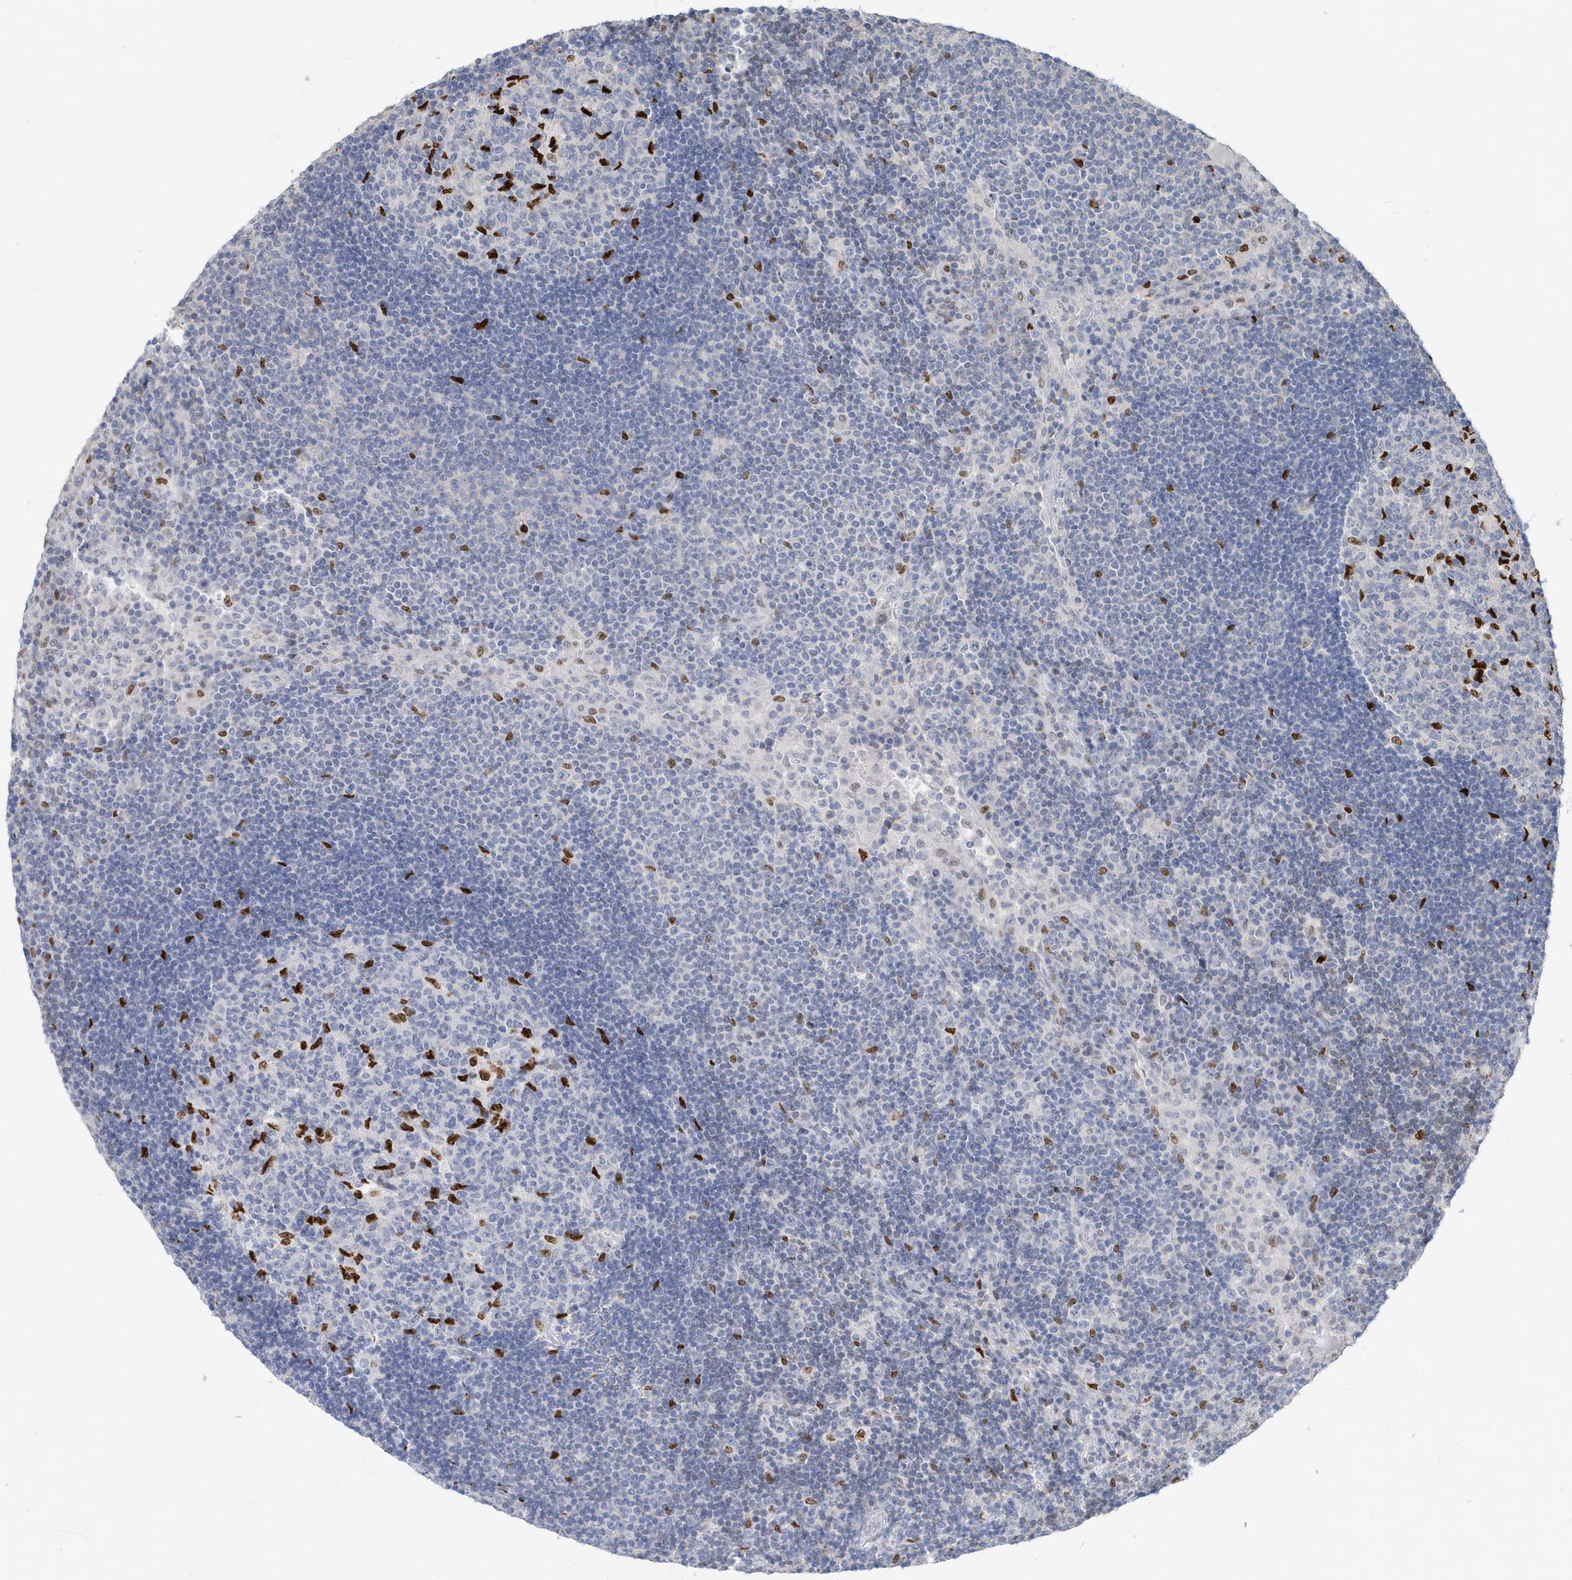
{"staining": {"intensity": "strong", "quantity": "<25%", "location": "nuclear"}, "tissue": "lymph node", "cell_type": "Germinal center cells", "image_type": "normal", "snomed": [{"axis": "morphology", "description": "Normal tissue, NOS"}, {"axis": "topography", "description": "Lymph node"}], "caption": "A high-resolution histopathology image shows immunohistochemistry staining of normal lymph node, which demonstrates strong nuclear staining in approximately <25% of germinal center cells.", "gene": "MACROH2A2", "patient": {"sex": "female", "age": 53}}